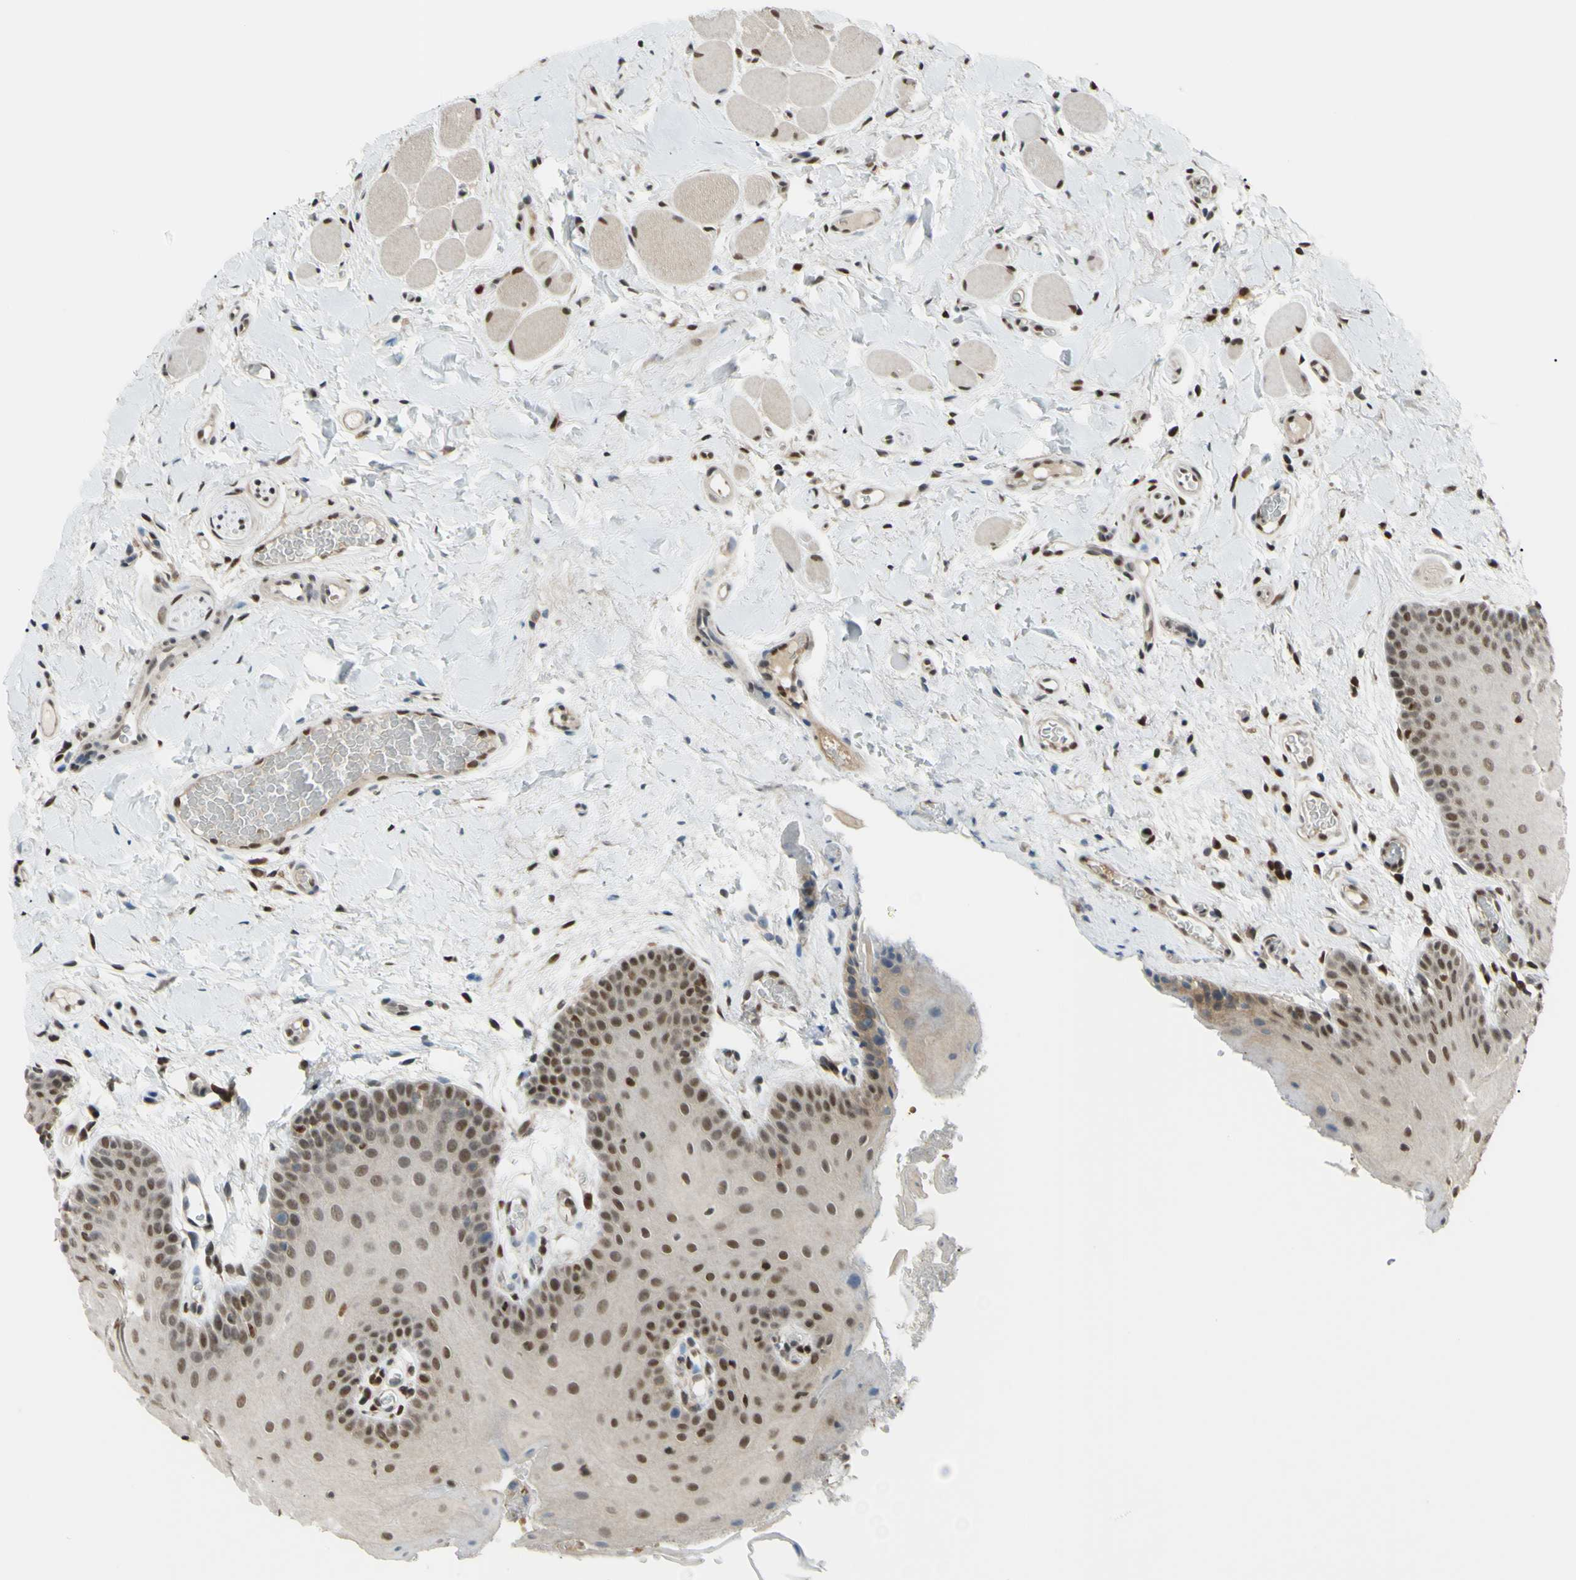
{"staining": {"intensity": "moderate", "quantity": "25%-75%", "location": "cytoplasmic/membranous,nuclear"}, "tissue": "oral mucosa", "cell_type": "Squamous epithelial cells", "image_type": "normal", "snomed": [{"axis": "morphology", "description": "Normal tissue, NOS"}, {"axis": "topography", "description": "Oral tissue"}], "caption": "A medium amount of moderate cytoplasmic/membranous,nuclear expression is appreciated in approximately 25%-75% of squamous epithelial cells in benign oral mucosa. (DAB (3,3'-diaminobenzidine) = brown stain, brightfield microscopy at high magnification).", "gene": "FKBP5", "patient": {"sex": "male", "age": 54}}